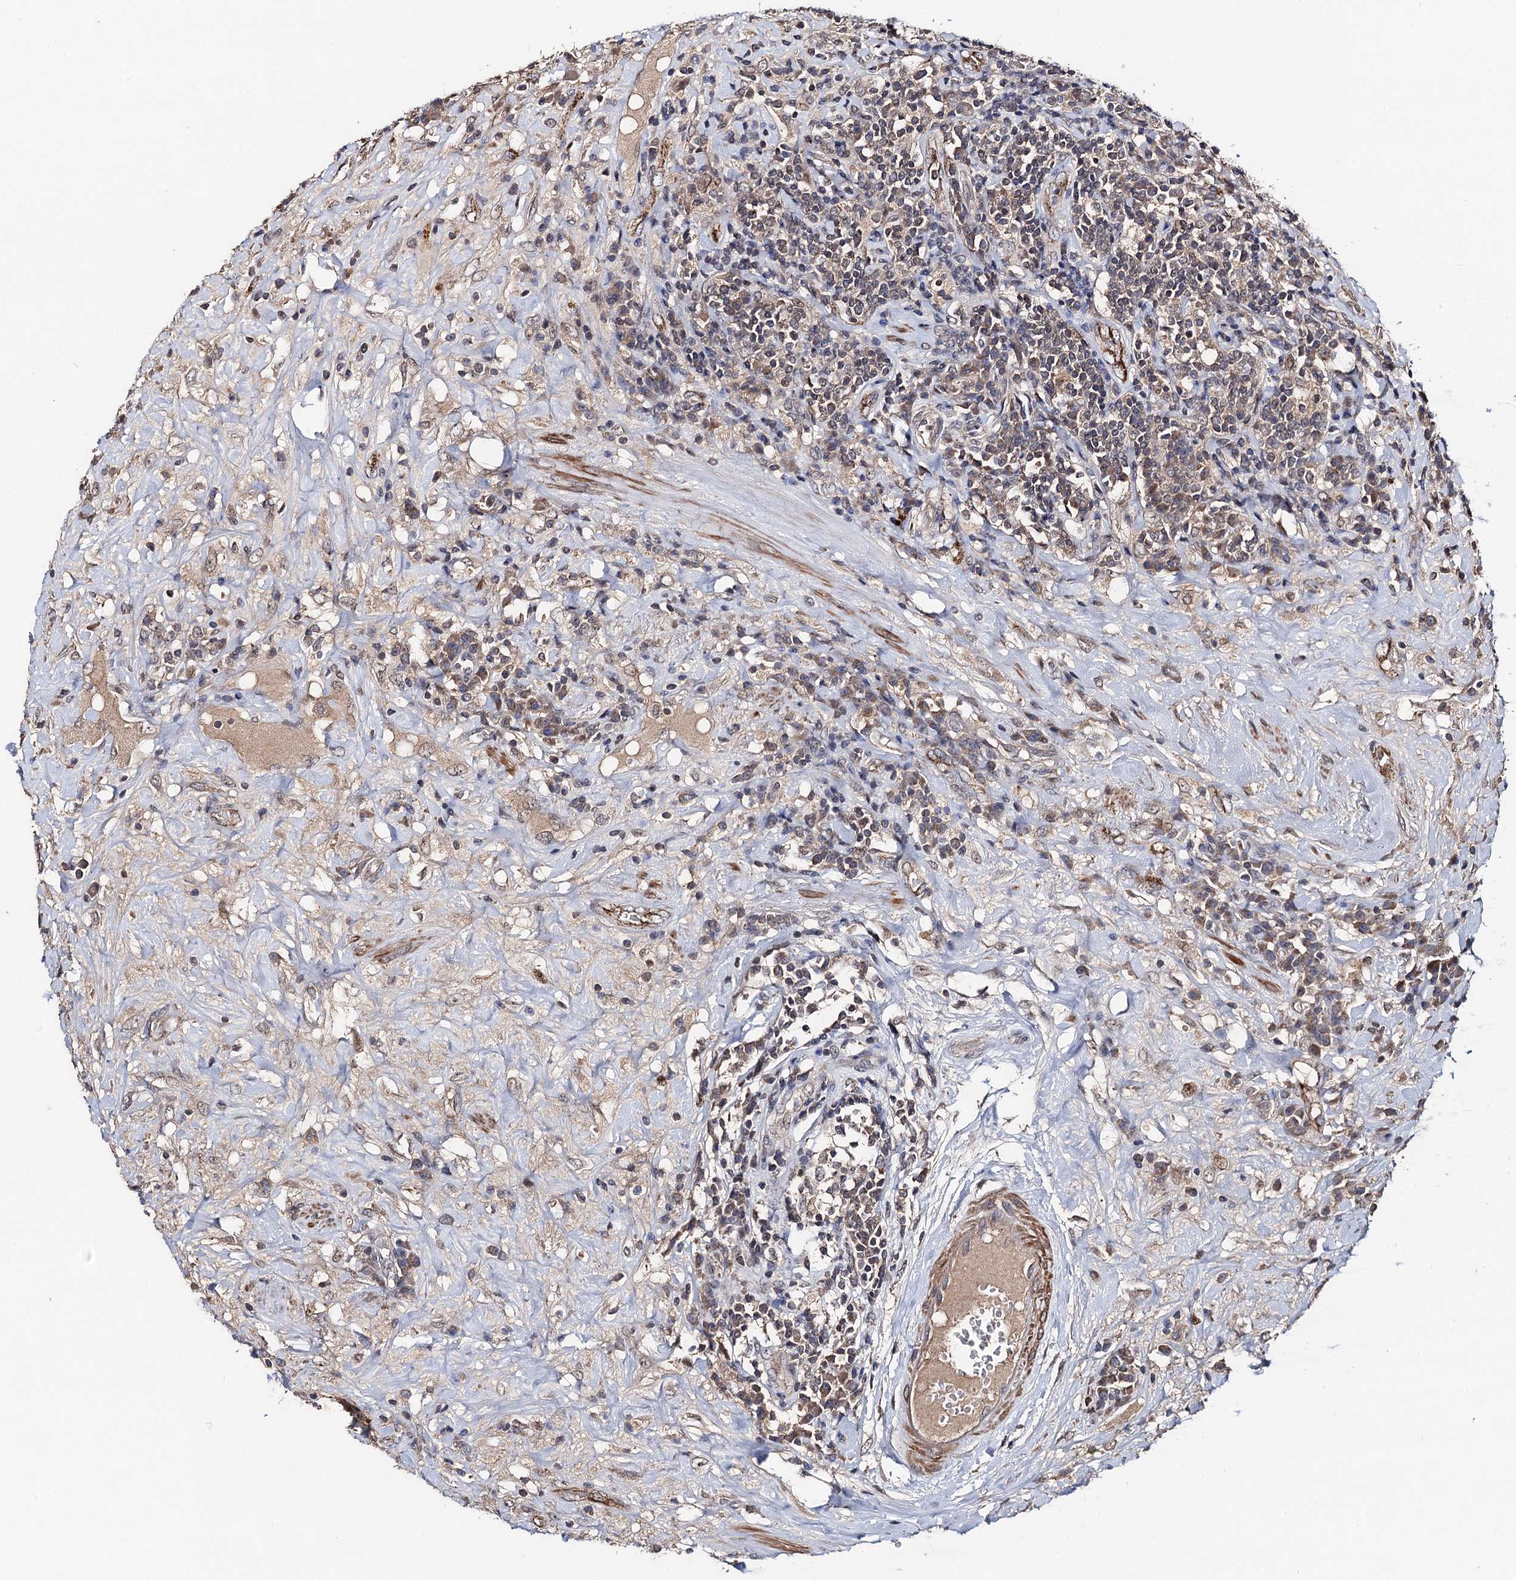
{"staining": {"intensity": "weak", "quantity": "25%-75%", "location": "cytoplasmic/membranous,nuclear"}, "tissue": "urothelial cancer", "cell_type": "Tumor cells", "image_type": "cancer", "snomed": [{"axis": "morphology", "description": "Urothelial carcinoma, High grade"}, {"axis": "topography", "description": "Urinary bladder"}], "caption": "Protein staining of urothelial cancer tissue reveals weak cytoplasmic/membranous and nuclear staining in about 25%-75% of tumor cells. (DAB (3,3'-diaminobenzidine) = brown stain, brightfield microscopy at high magnification).", "gene": "PPTC7", "patient": {"sex": "female", "age": 63}}